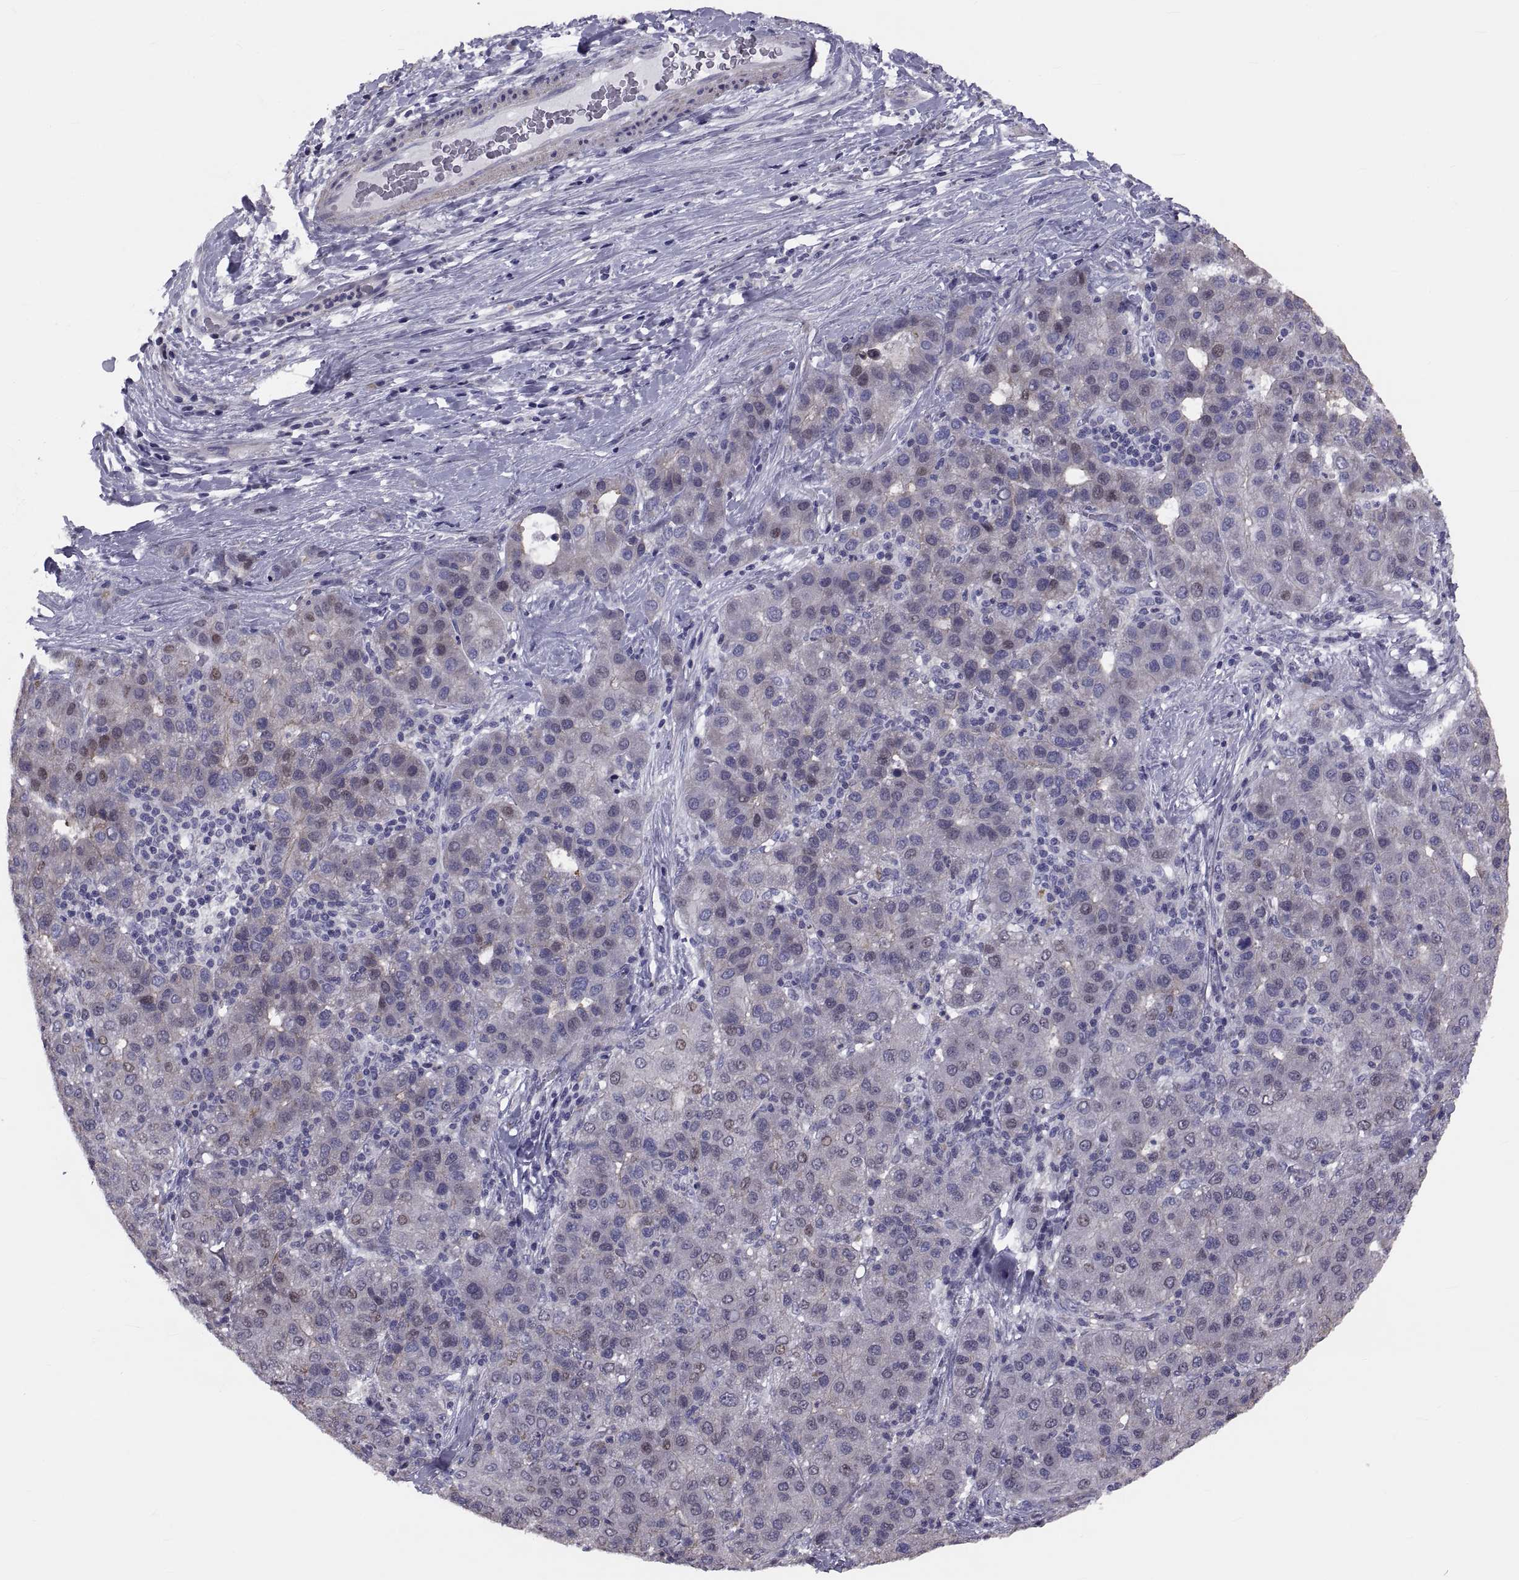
{"staining": {"intensity": "weak", "quantity": "<25%", "location": "cytoplasmic/membranous"}, "tissue": "liver cancer", "cell_type": "Tumor cells", "image_type": "cancer", "snomed": [{"axis": "morphology", "description": "Carcinoma, Hepatocellular, NOS"}, {"axis": "topography", "description": "Liver"}], "caption": "Immunohistochemistry of liver hepatocellular carcinoma demonstrates no expression in tumor cells. (Brightfield microscopy of DAB (3,3'-diaminobenzidine) immunohistochemistry at high magnification).", "gene": "ANO1", "patient": {"sex": "male", "age": 65}}